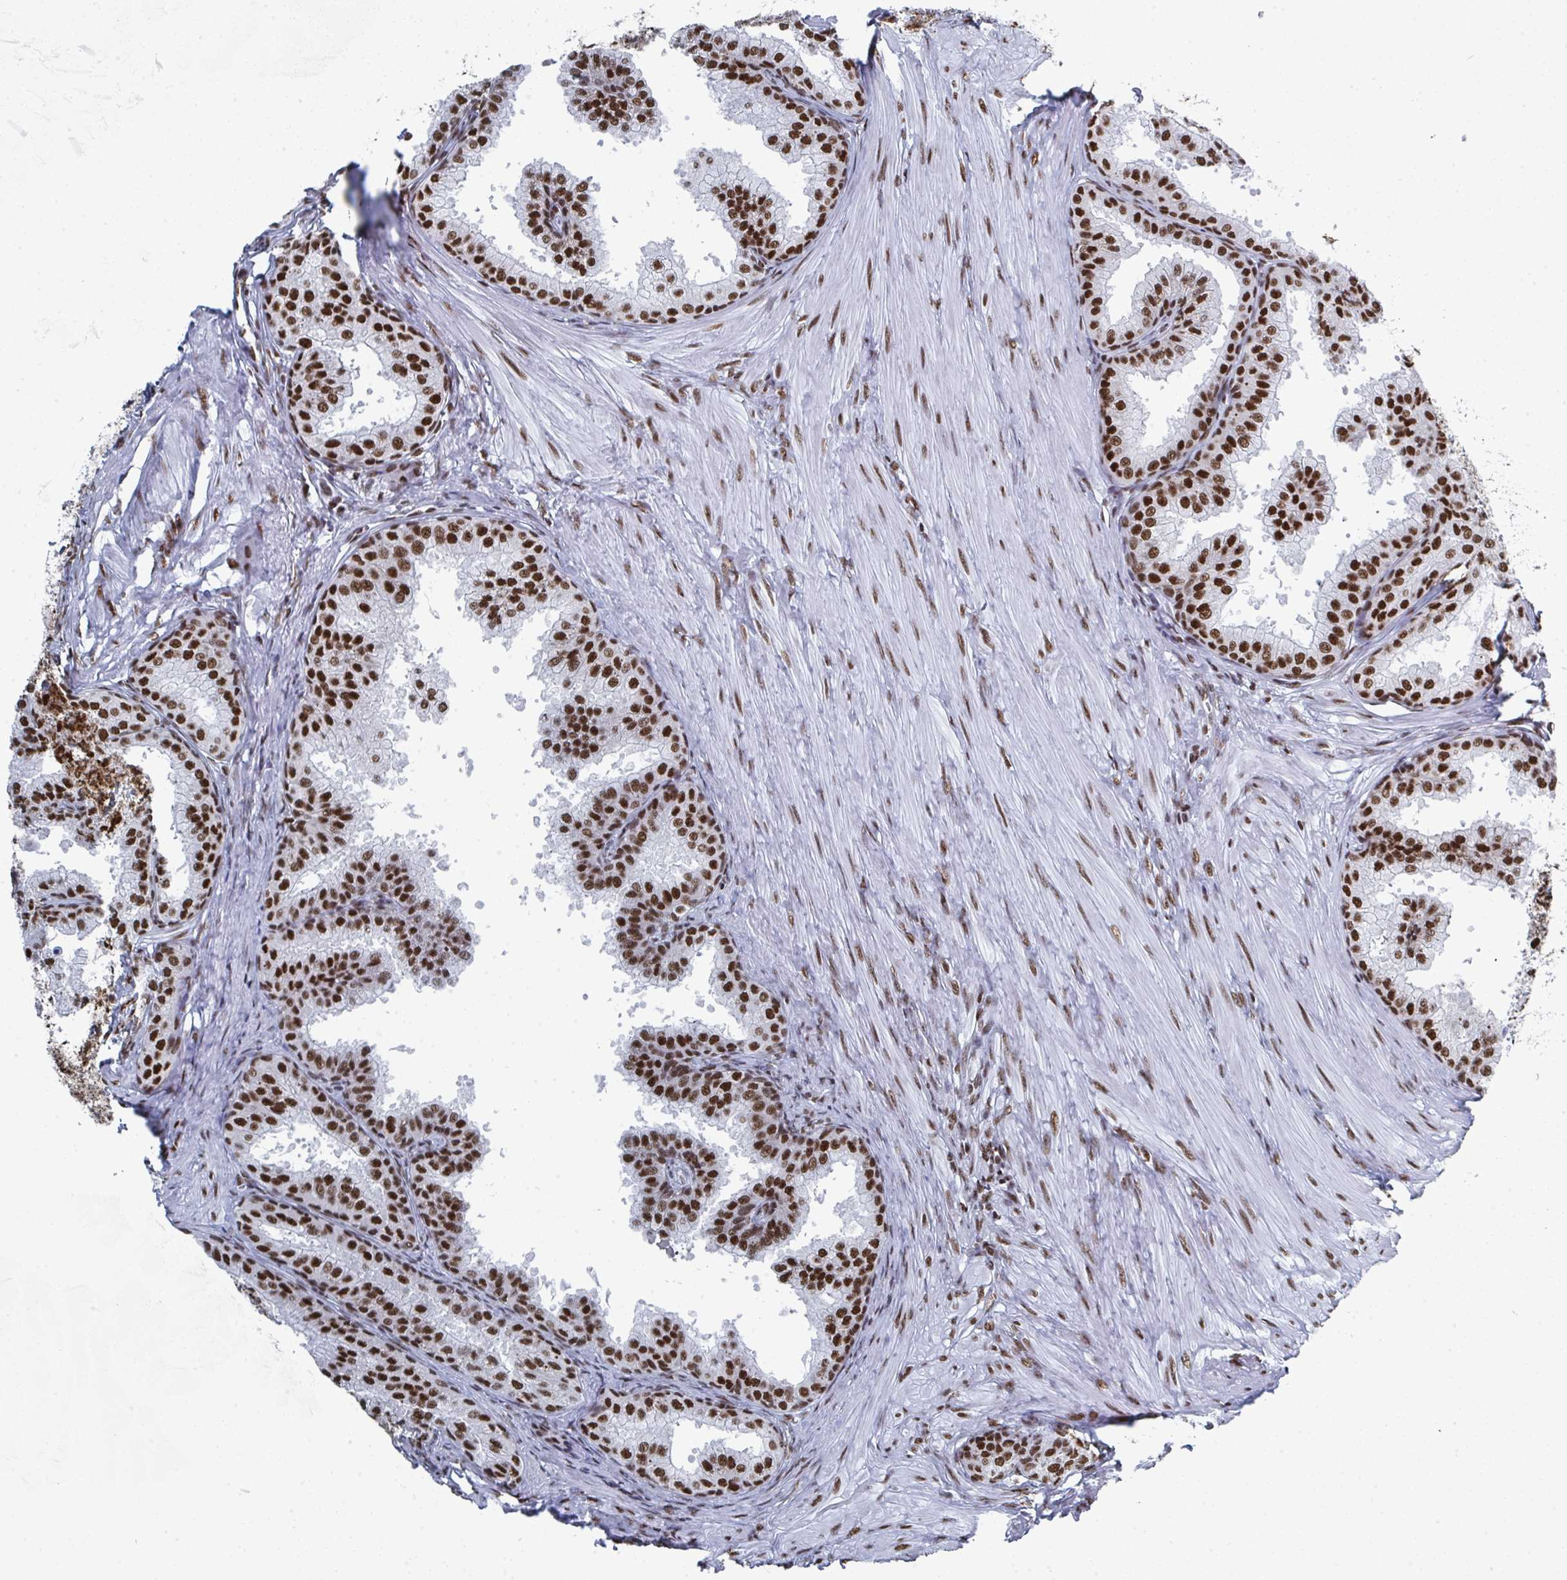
{"staining": {"intensity": "strong", "quantity": ">75%", "location": "nuclear"}, "tissue": "prostate", "cell_type": "Glandular cells", "image_type": "normal", "snomed": [{"axis": "morphology", "description": "Normal tissue, NOS"}, {"axis": "topography", "description": "Prostate"}, {"axis": "topography", "description": "Peripheral nerve tissue"}], "caption": "This micrograph displays benign prostate stained with immunohistochemistry to label a protein in brown. The nuclear of glandular cells show strong positivity for the protein. Nuclei are counter-stained blue.", "gene": "GAR1", "patient": {"sex": "male", "age": 55}}